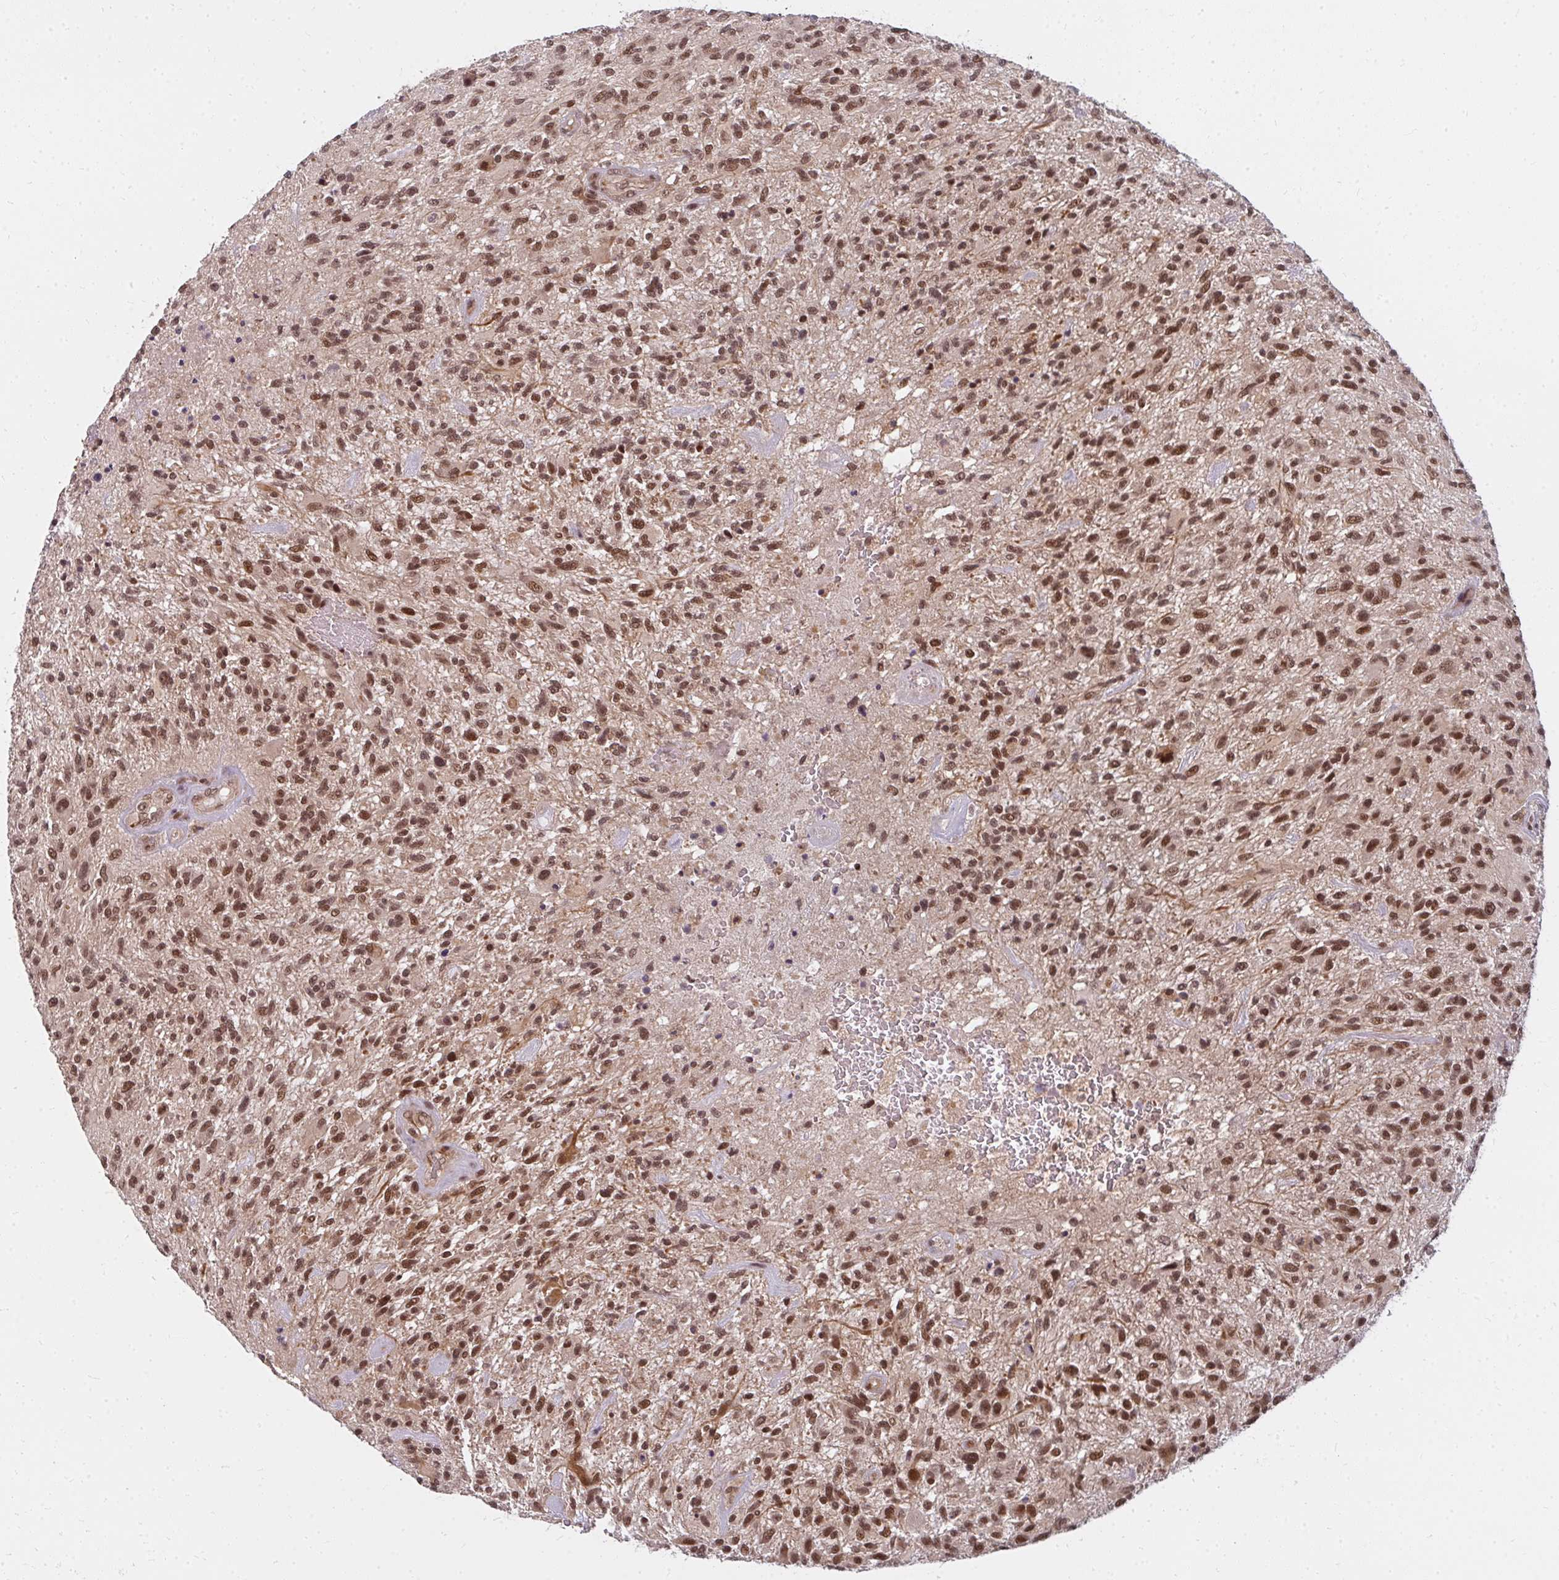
{"staining": {"intensity": "strong", "quantity": ">75%", "location": "nuclear"}, "tissue": "glioma", "cell_type": "Tumor cells", "image_type": "cancer", "snomed": [{"axis": "morphology", "description": "Glioma, malignant, High grade"}, {"axis": "topography", "description": "Brain"}], "caption": "Tumor cells display strong nuclear staining in approximately >75% of cells in malignant glioma (high-grade).", "gene": "GTF3C6", "patient": {"sex": "male", "age": 47}}